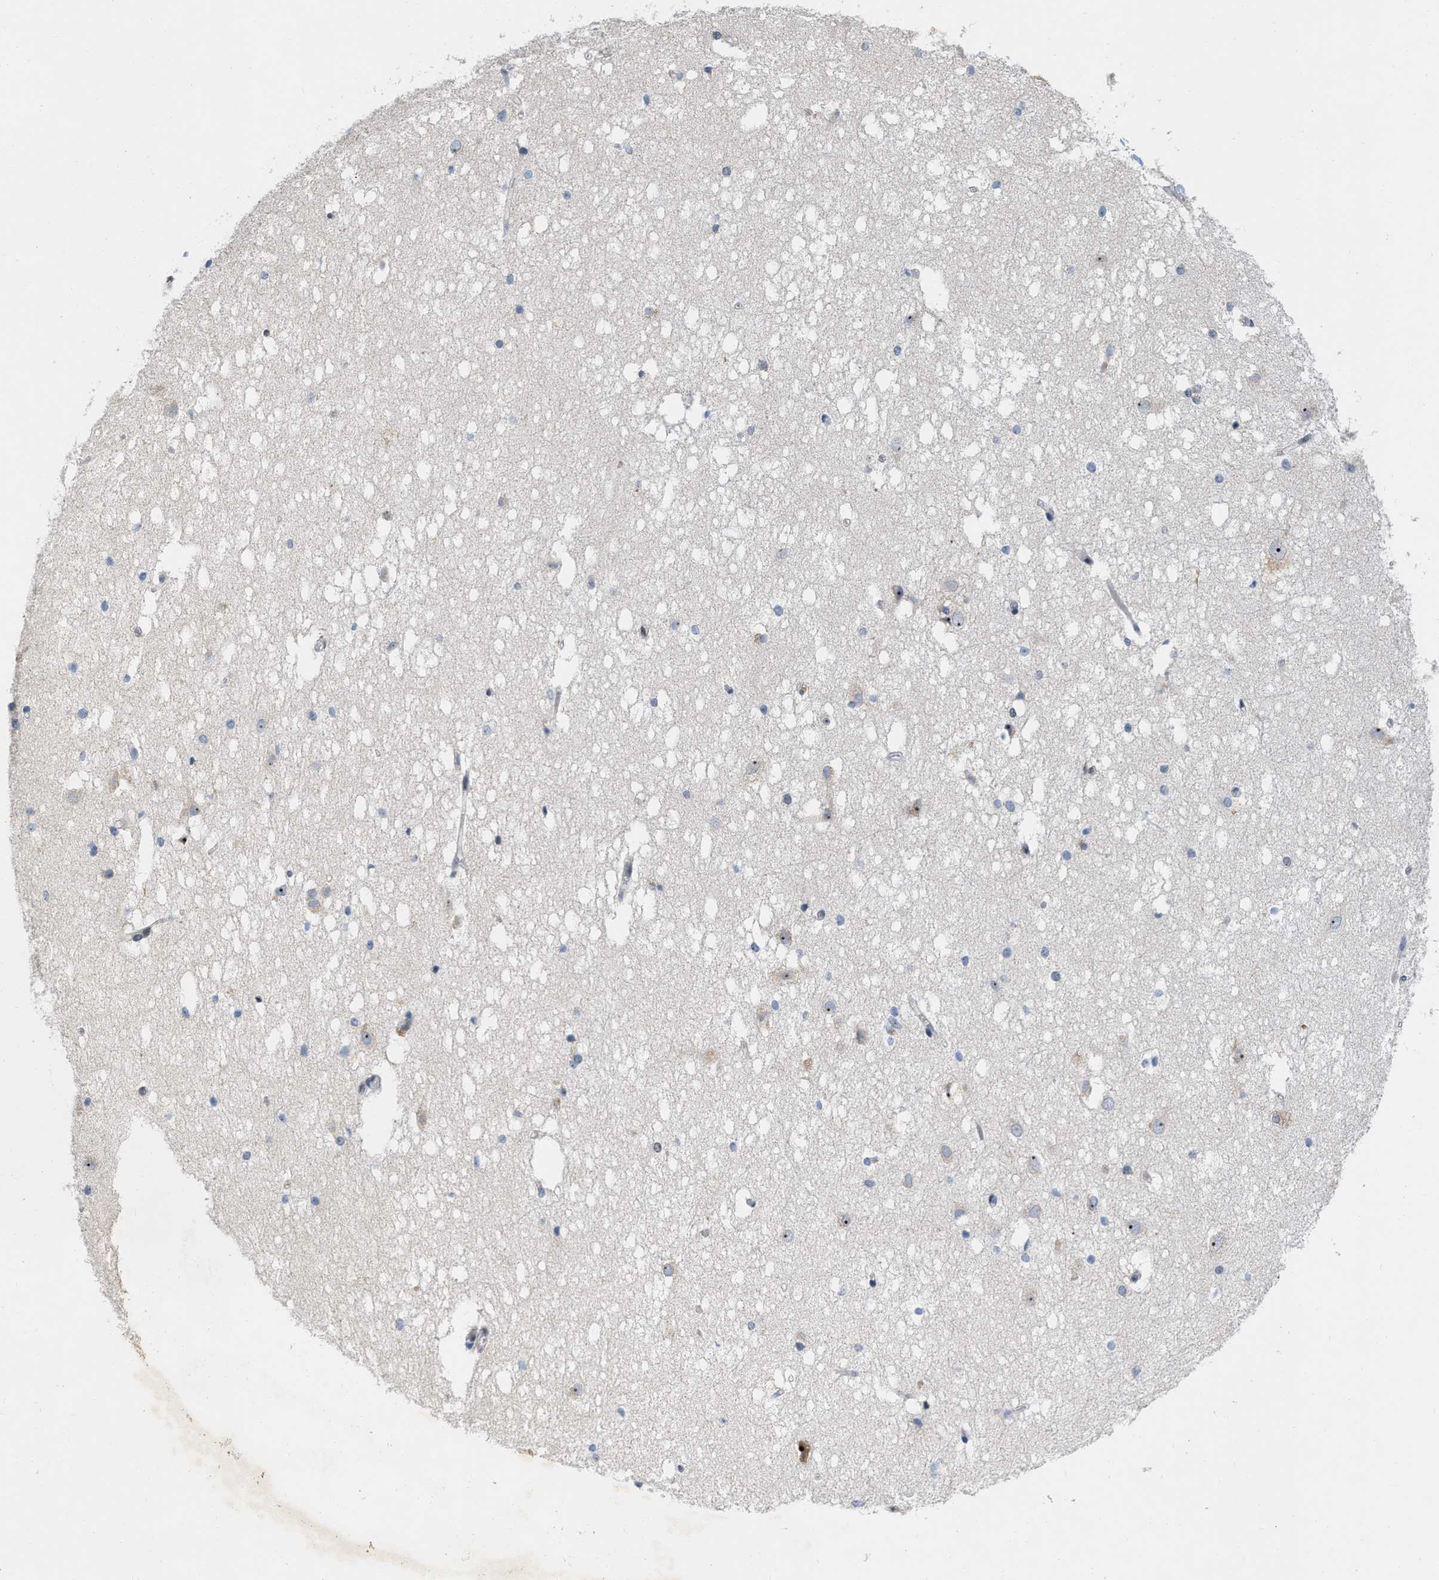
{"staining": {"intensity": "negative", "quantity": "none", "location": "none"}, "tissue": "hippocampus", "cell_type": "Glial cells", "image_type": "normal", "snomed": [{"axis": "morphology", "description": "Normal tissue, NOS"}, {"axis": "topography", "description": "Hippocampus"}], "caption": "This is an IHC image of benign hippocampus. There is no expression in glial cells.", "gene": "ELAC2", "patient": {"sex": "female", "age": 19}}